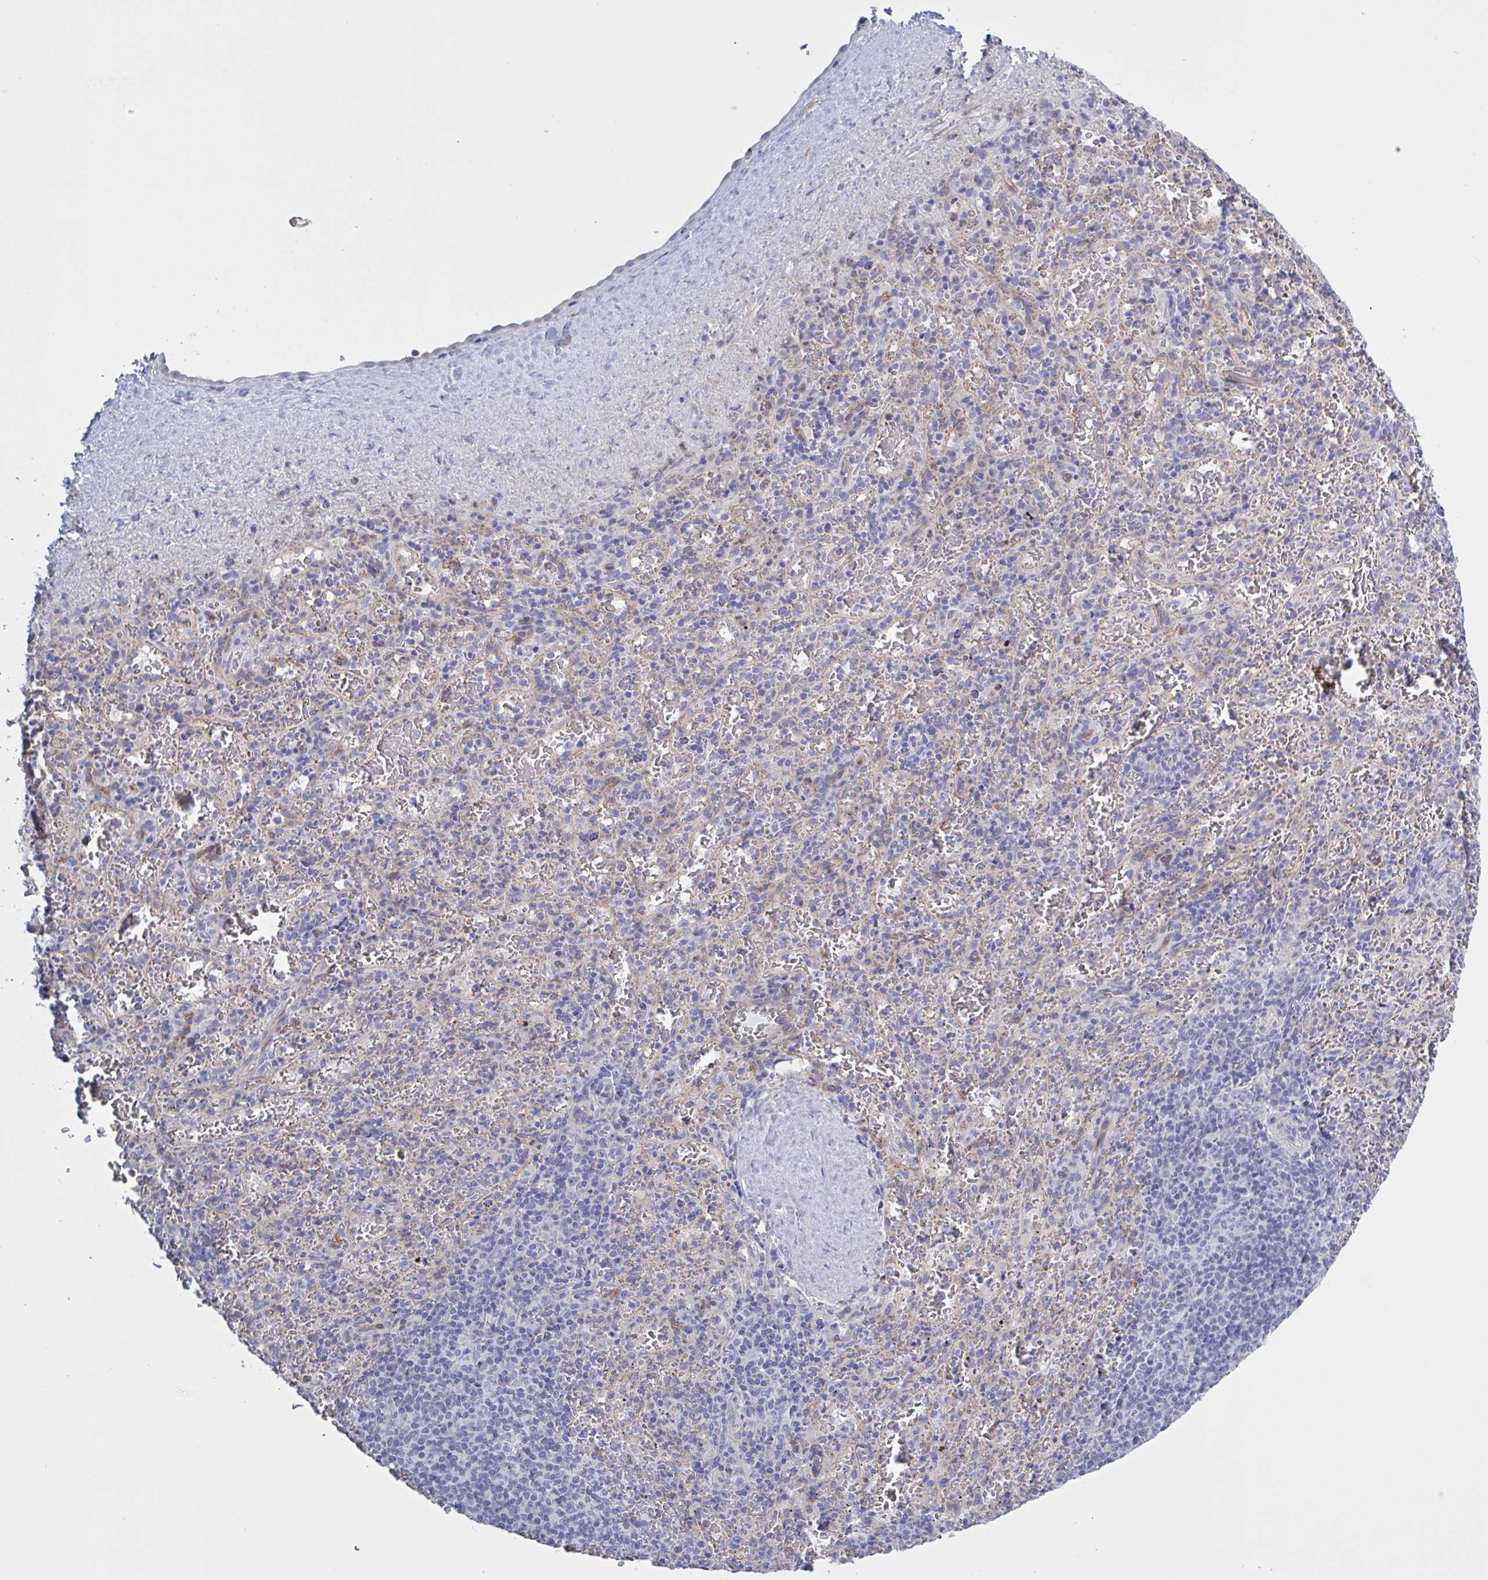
{"staining": {"intensity": "negative", "quantity": "none", "location": "none"}, "tissue": "spleen", "cell_type": "Cells in red pulp", "image_type": "normal", "snomed": [{"axis": "morphology", "description": "Normal tissue, NOS"}, {"axis": "topography", "description": "Spleen"}], "caption": "Benign spleen was stained to show a protein in brown. There is no significant positivity in cells in red pulp. Brightfield microscopy of IHC stained with DAB (3,3'-diaminobenzidine) (brown) and hematoxylin (blue), captured at high magnification.", "gene": "ST14", "patient": {"sex": "male", "age": 57}}